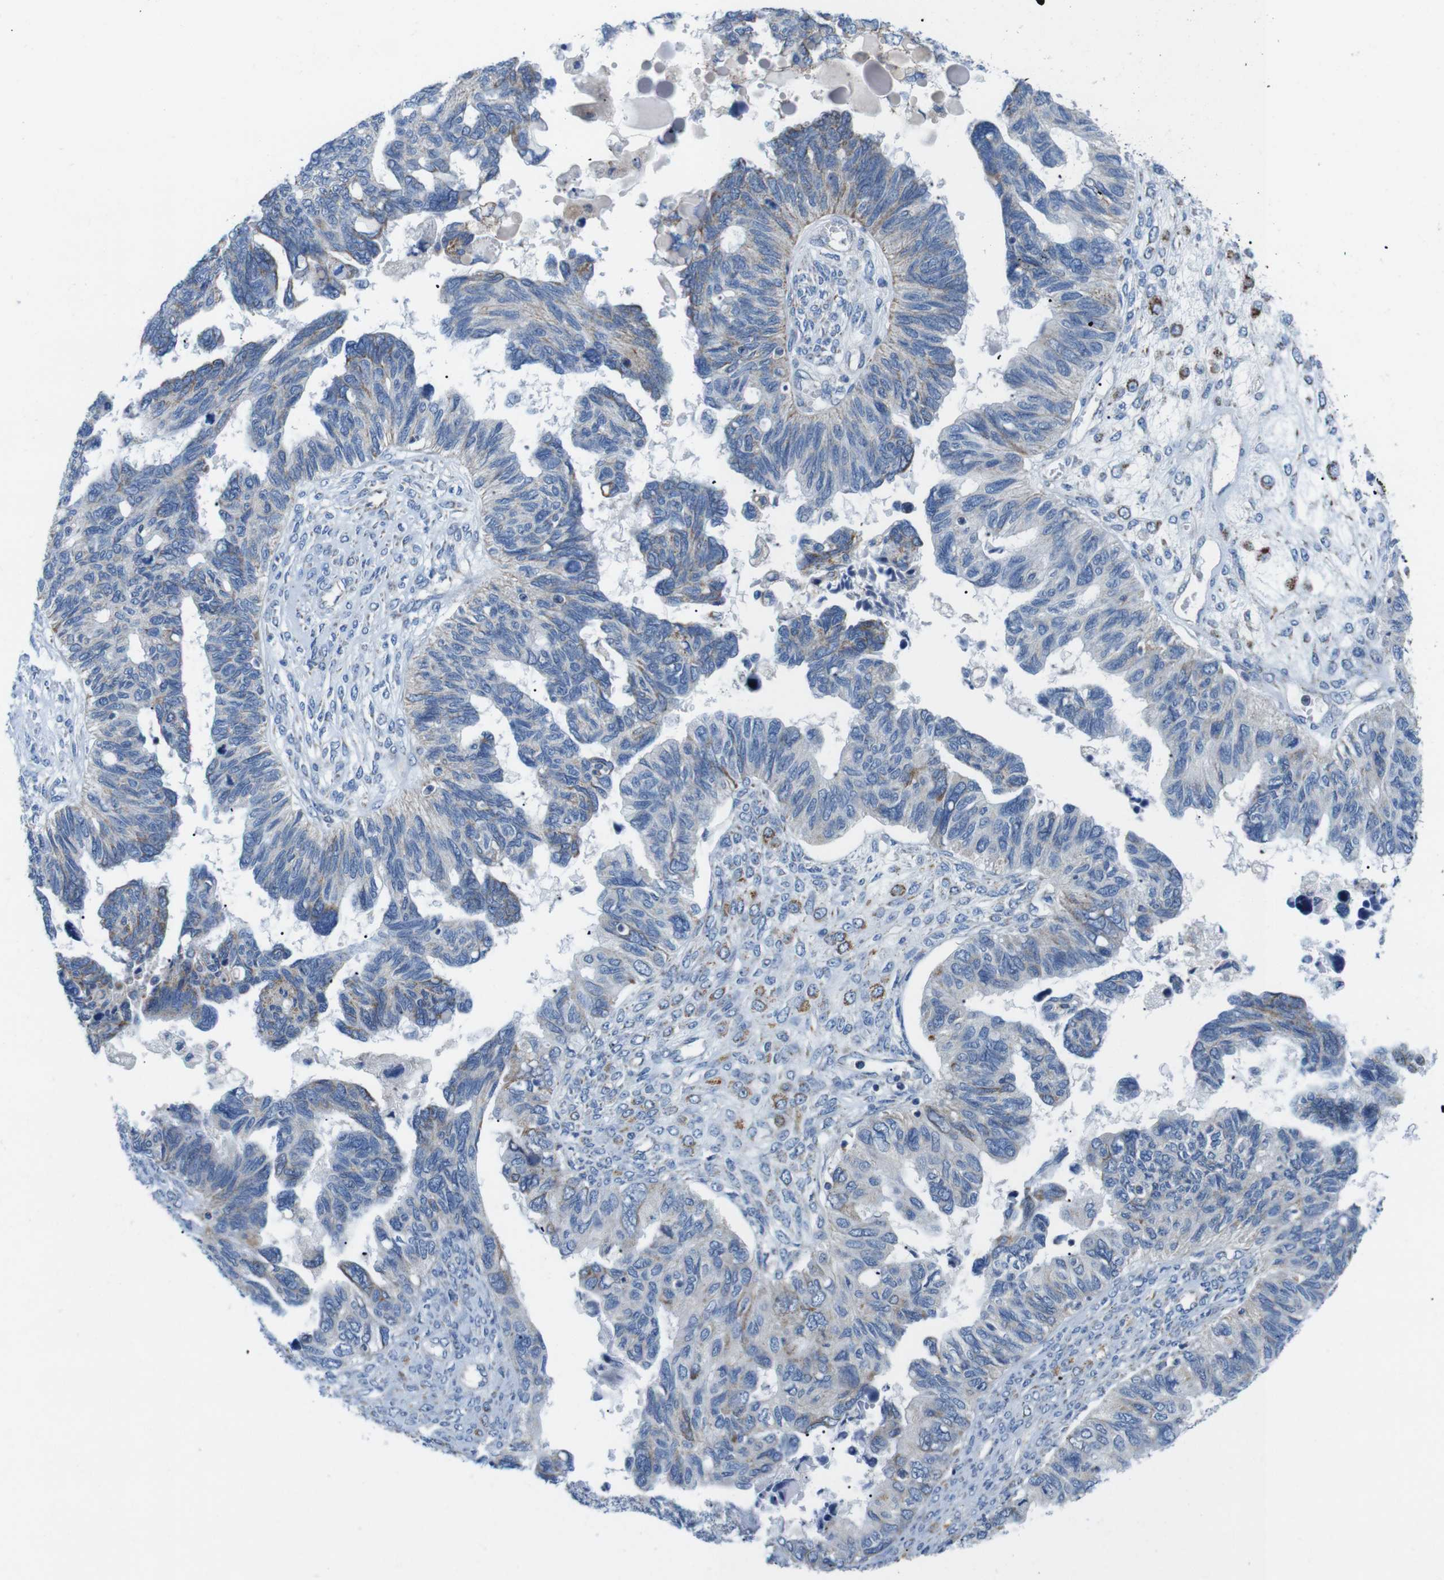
{"staining": {"intensity": "moderate", "quantity": "<25%", "location": "cytoplasmic/membranous"}, "tissue": "ovarian cancer", "cell_type": "Tumor cells", "image_type": "cancer", "snomed": [{"axis": "morphology", "description": "Cystadenocarcinoma, serous, NOS"}, {"axis": "topography", "description": "Ovary"}], "caption": "The photomicrograph demonstrates a brown stain indicating the presence of a protein in the cytoplasmic/membranous of tumor cells in serous cystadenocarcinoma (ovarian).", "gene": "F2RL1", "patient": {"sex": "female", "age": 79}}